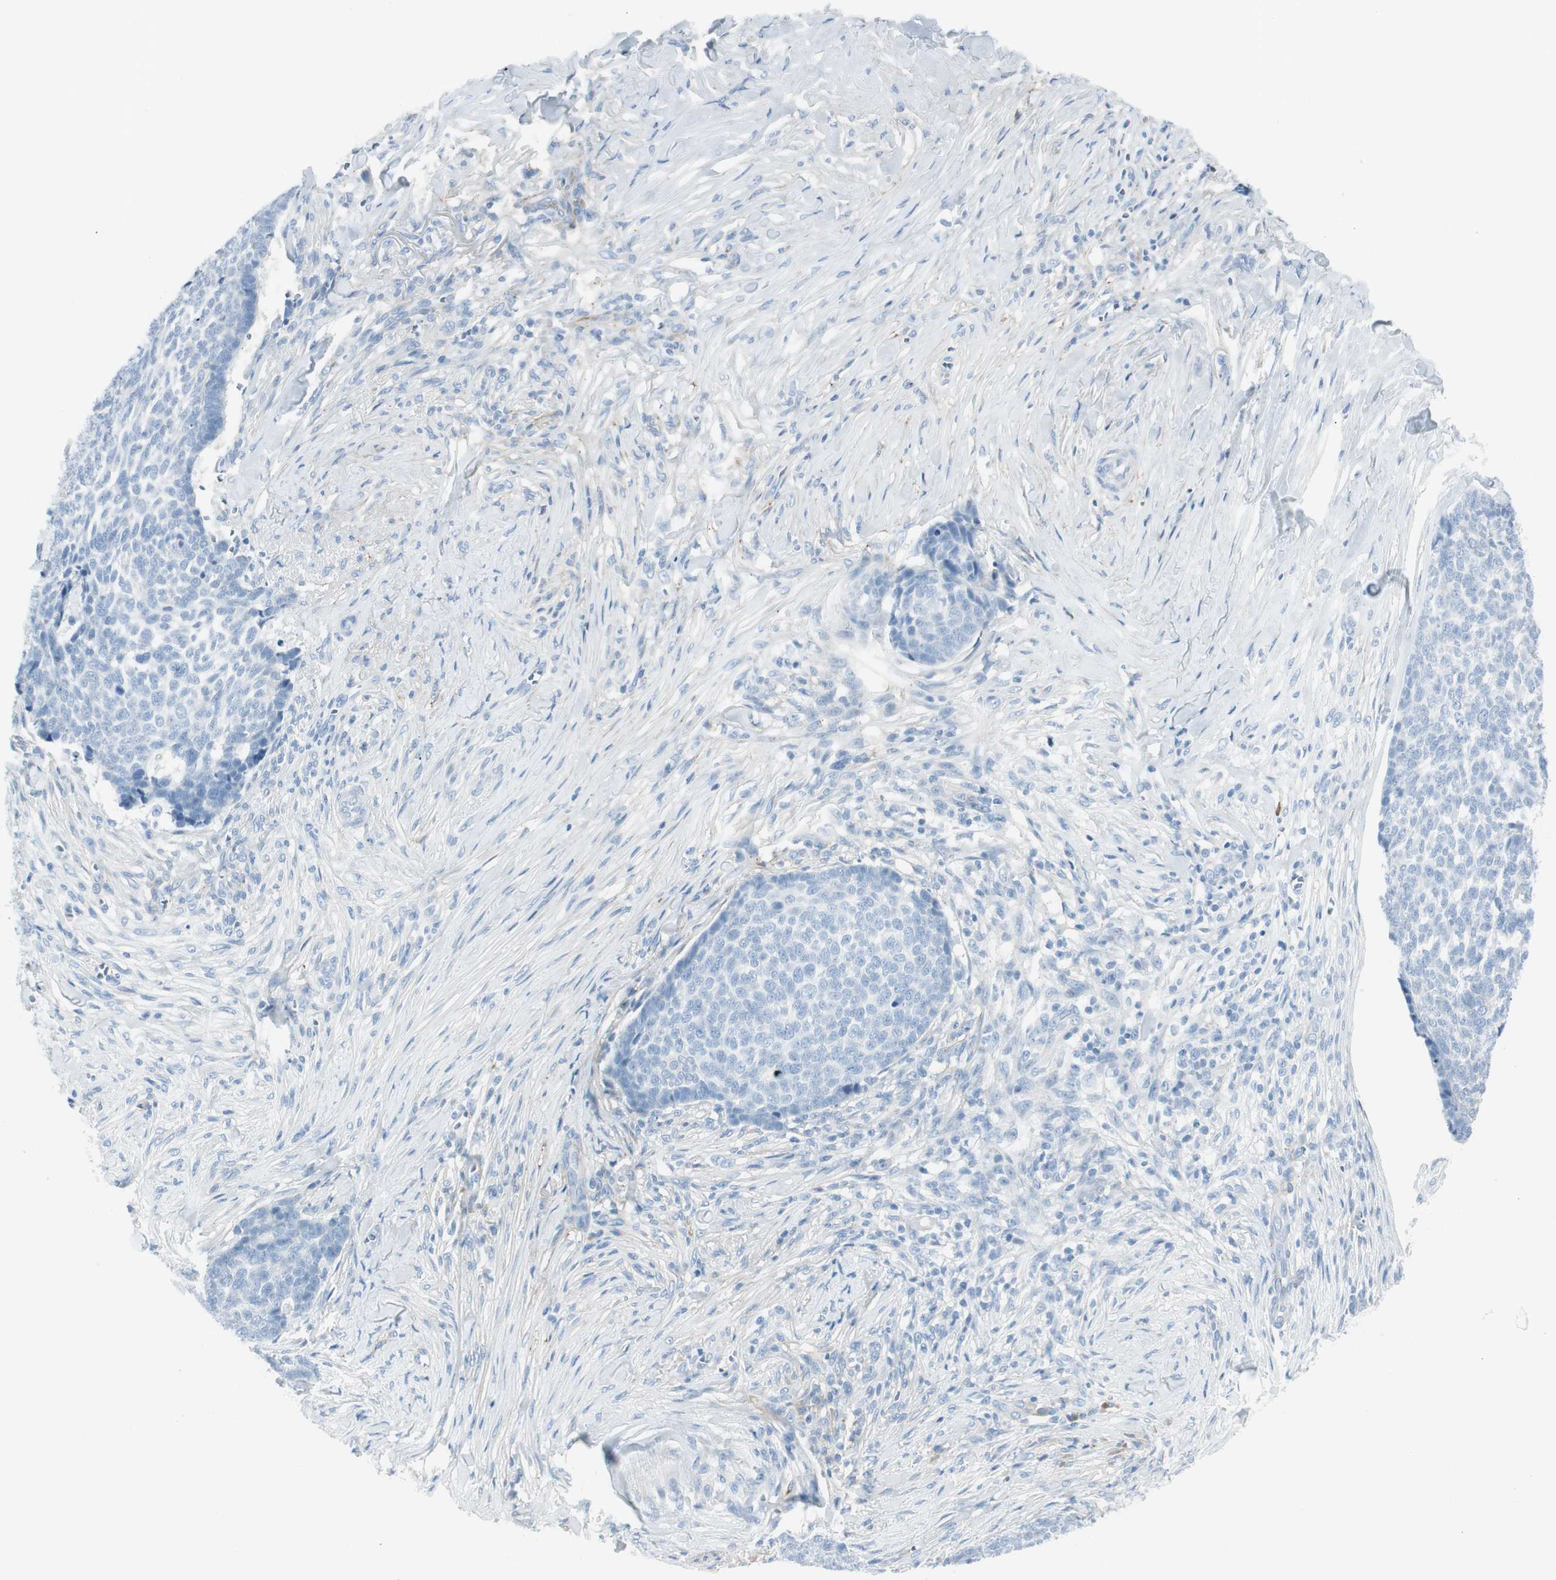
{"staining": {"intensity": "negative", "quantity": "none", "location": "none"}, "tissue": "skin cancer", "cell_type": "Tumor cells", "image_type": "cancer", "snomed": [{"axis": "morphology", "description": "Basal cell carcinoma"}, {"axis": "topography", "description": "Skin"}], "caption": "This is an IHC photomicrograph of human skin basal cell carcinoma. There is no staining in tumor cells.", "gene": "CACNA2D1", "patient": {"sex": "male", "age": 84}}